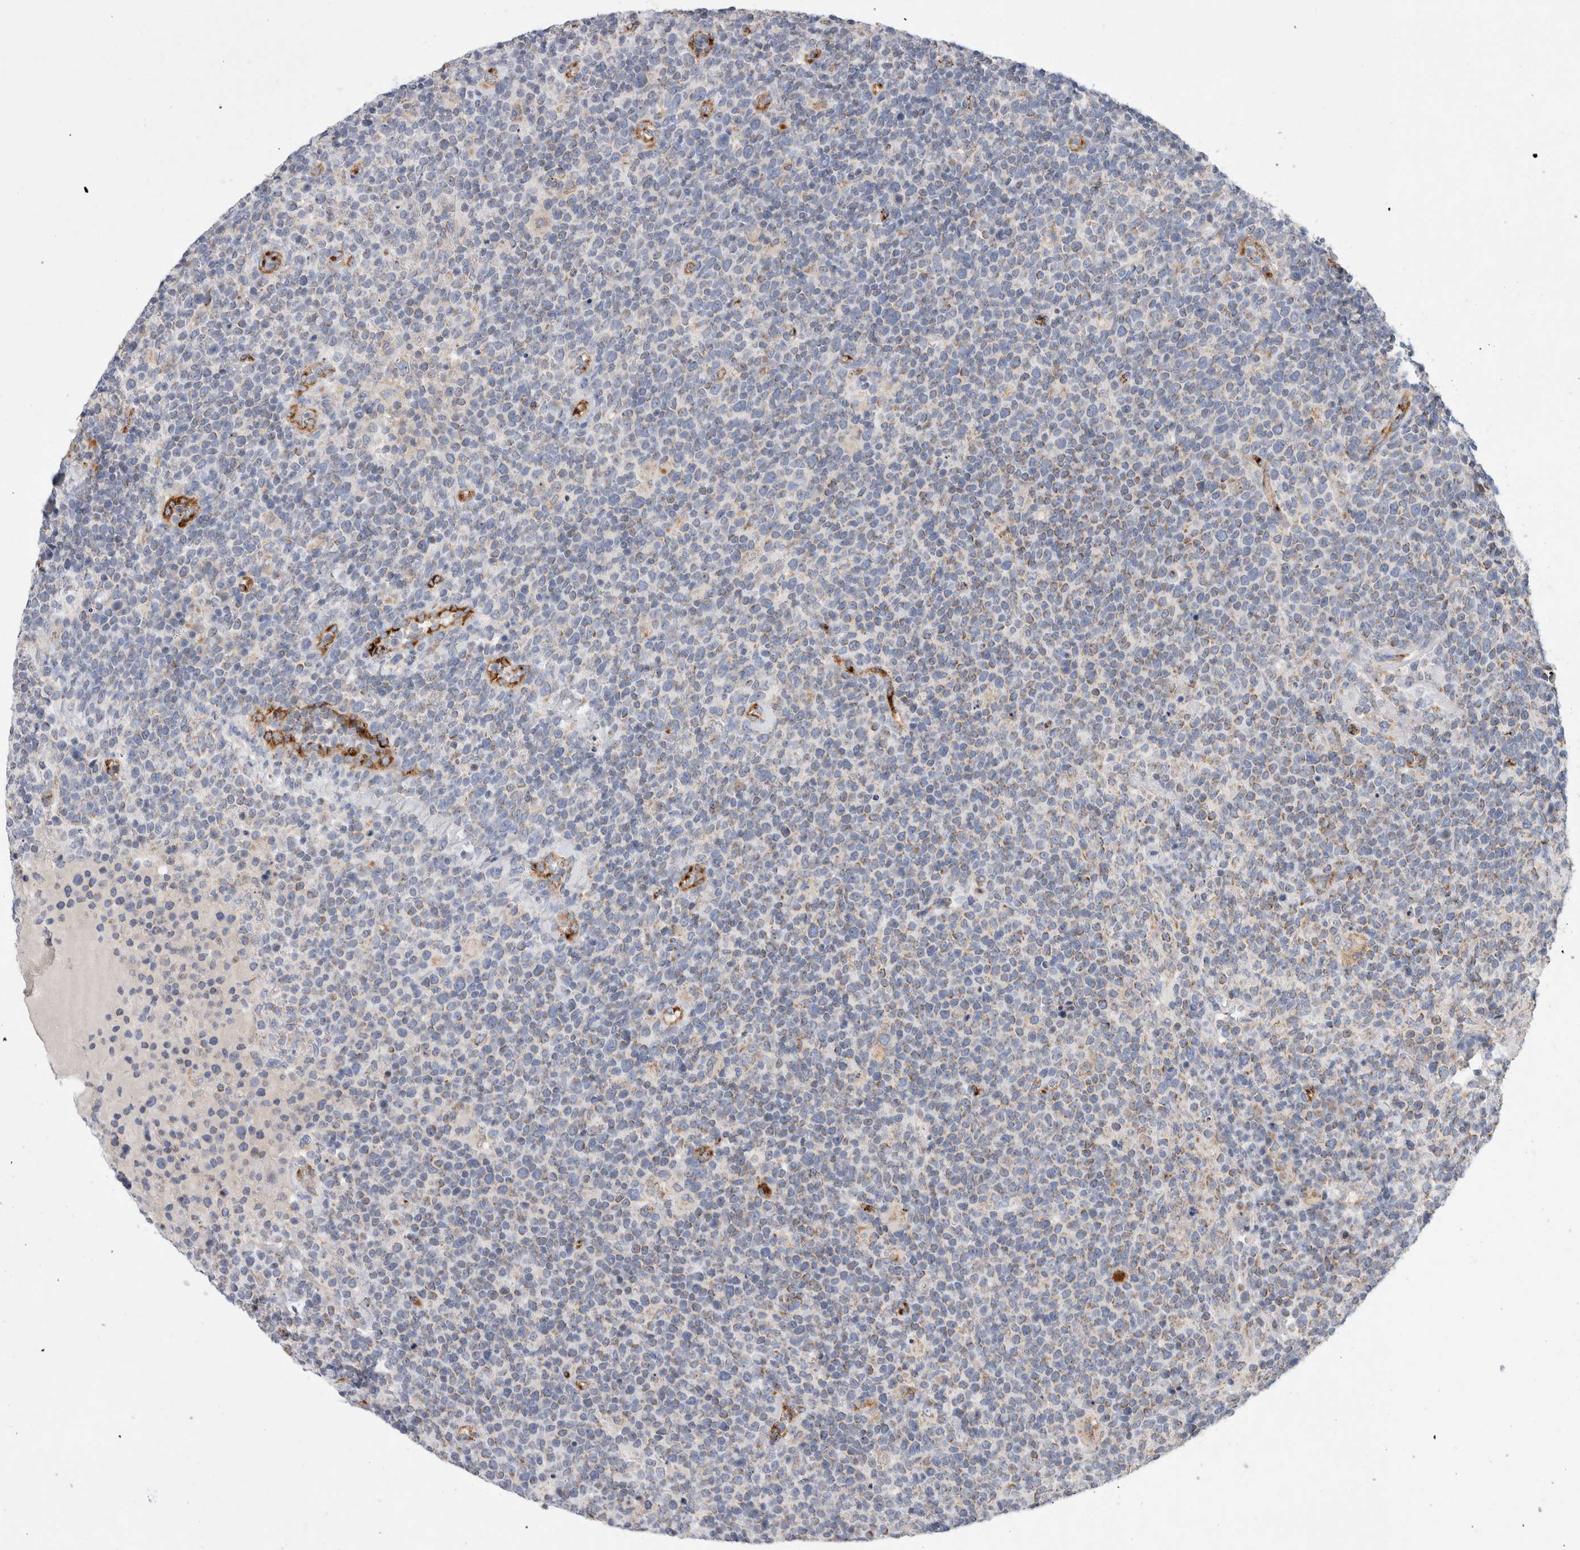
{"staining": {"intensity": "weak", "quantity": "25%-75%", "location": "cytoplasmic/membranous"}, "tissue": "lymphoma", "cell_type": "Tumor cells", "image_type": "cancer", "snomed": [{"axis": "morphology", "description": "Malignant lymphoma, non-Hodgkin's type, High grade"}, {"axis": "topography", "description": "Lymph node"}], "caption": "DAB immunohistochemical staining of malignant lymphoma, non-Hodgkin's type (high-grade) reveals weak cytoplasmic/membranous protein expression in approximately 25%-75% of tumor cells.", "gene": "IARS2", "patient": {"sex": "male", "age": 61}}